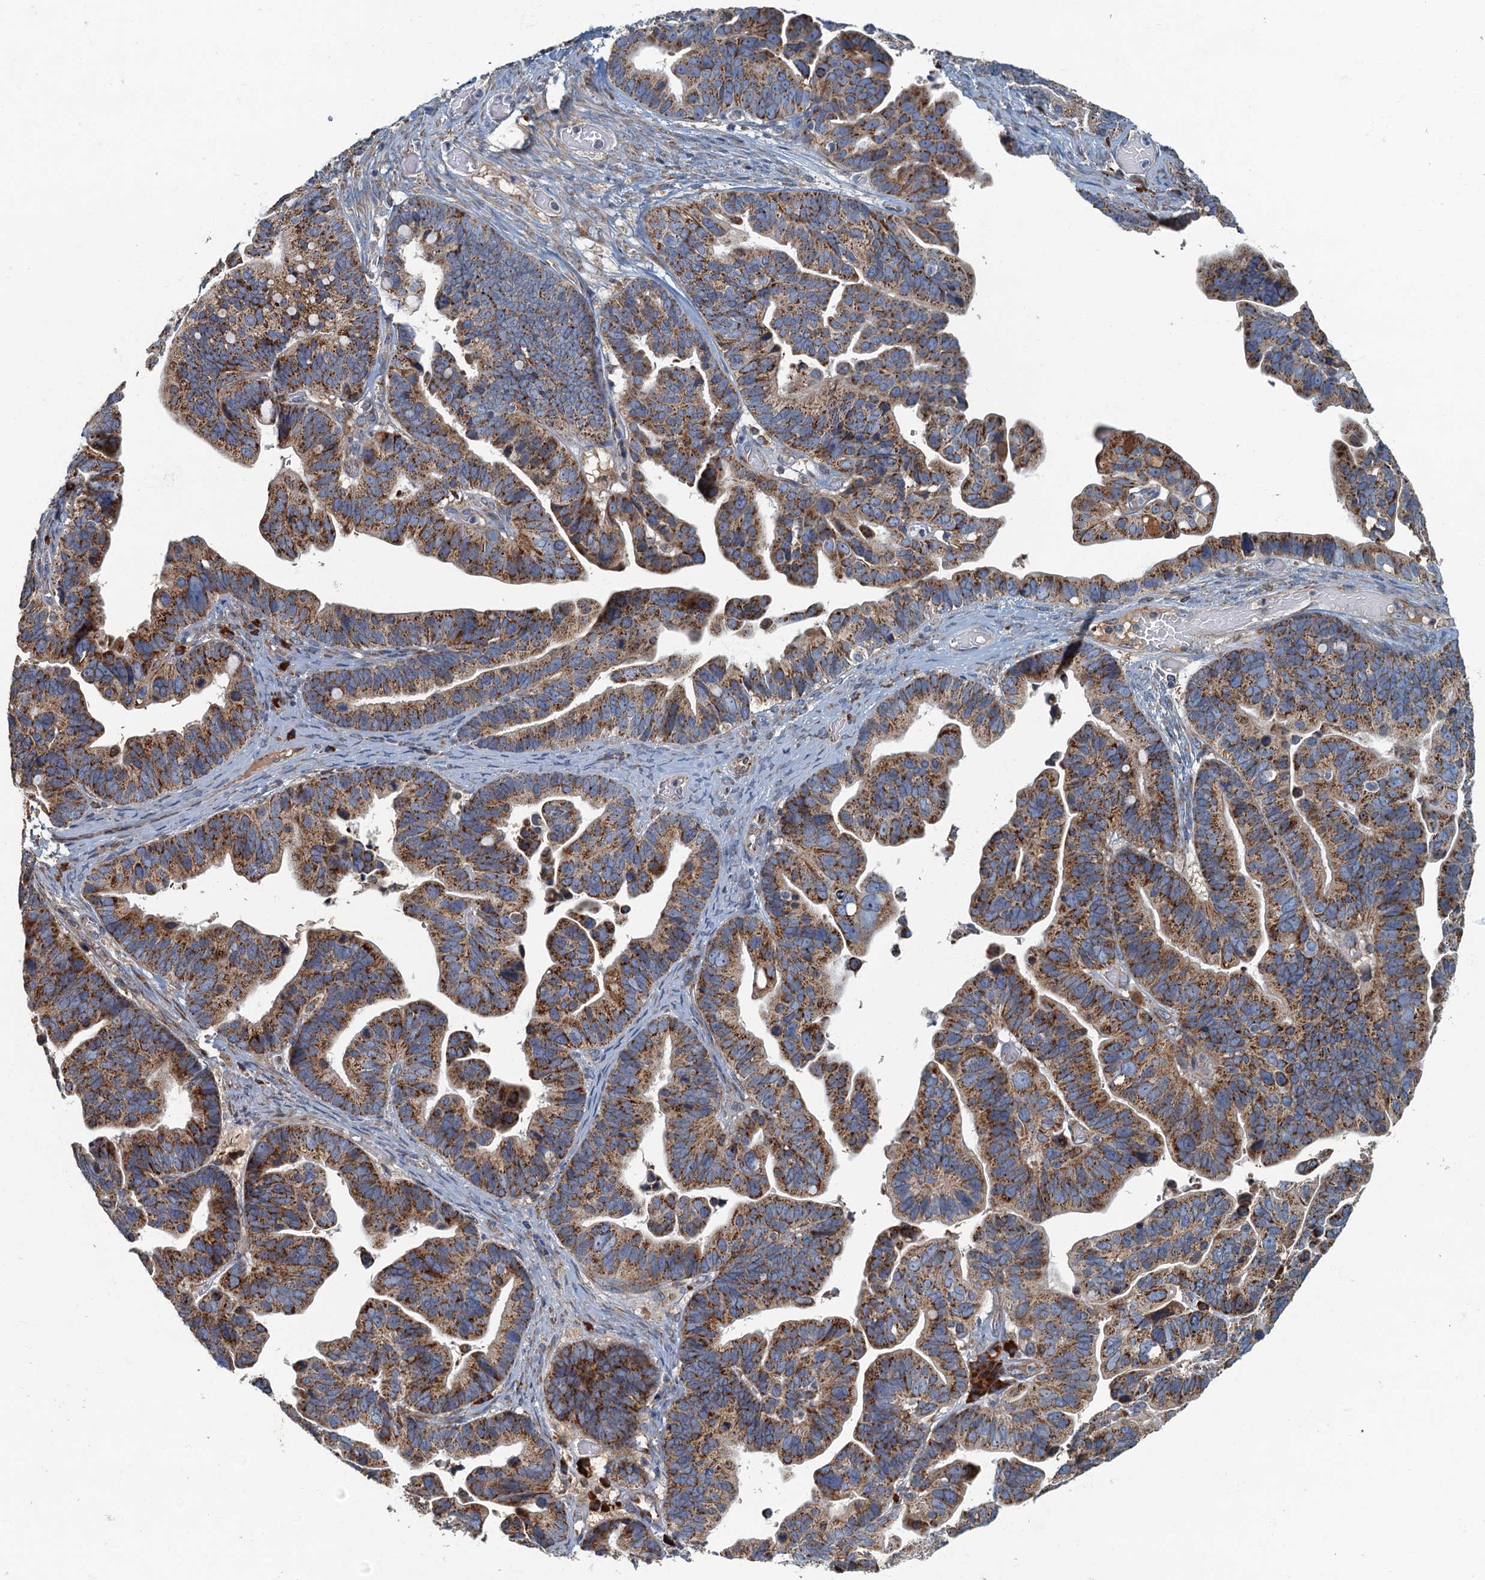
{"staining": {"intensity": "strong", "quantity": ">75%", "location": "cytoplasmic/membranous"}, "tissue": "ovarian cancer", "cell_type": "Tumor cells", "image_type": "cancer", "snomed": [{"axis": "morphology", "description": "Cystadenocarcinoma, serous, NOS"}, {"axis": "topography", "description": "Ovary"}], "caption": "Strong cytoplasmic/membranous staining is present in about >75% of tumor cells in ovarian cancer. The protein of interest is shown in brown color, while the nuclei are stained blue.", "gene": "SPDYC", "patient": {"sex": "female", "age": 56}}